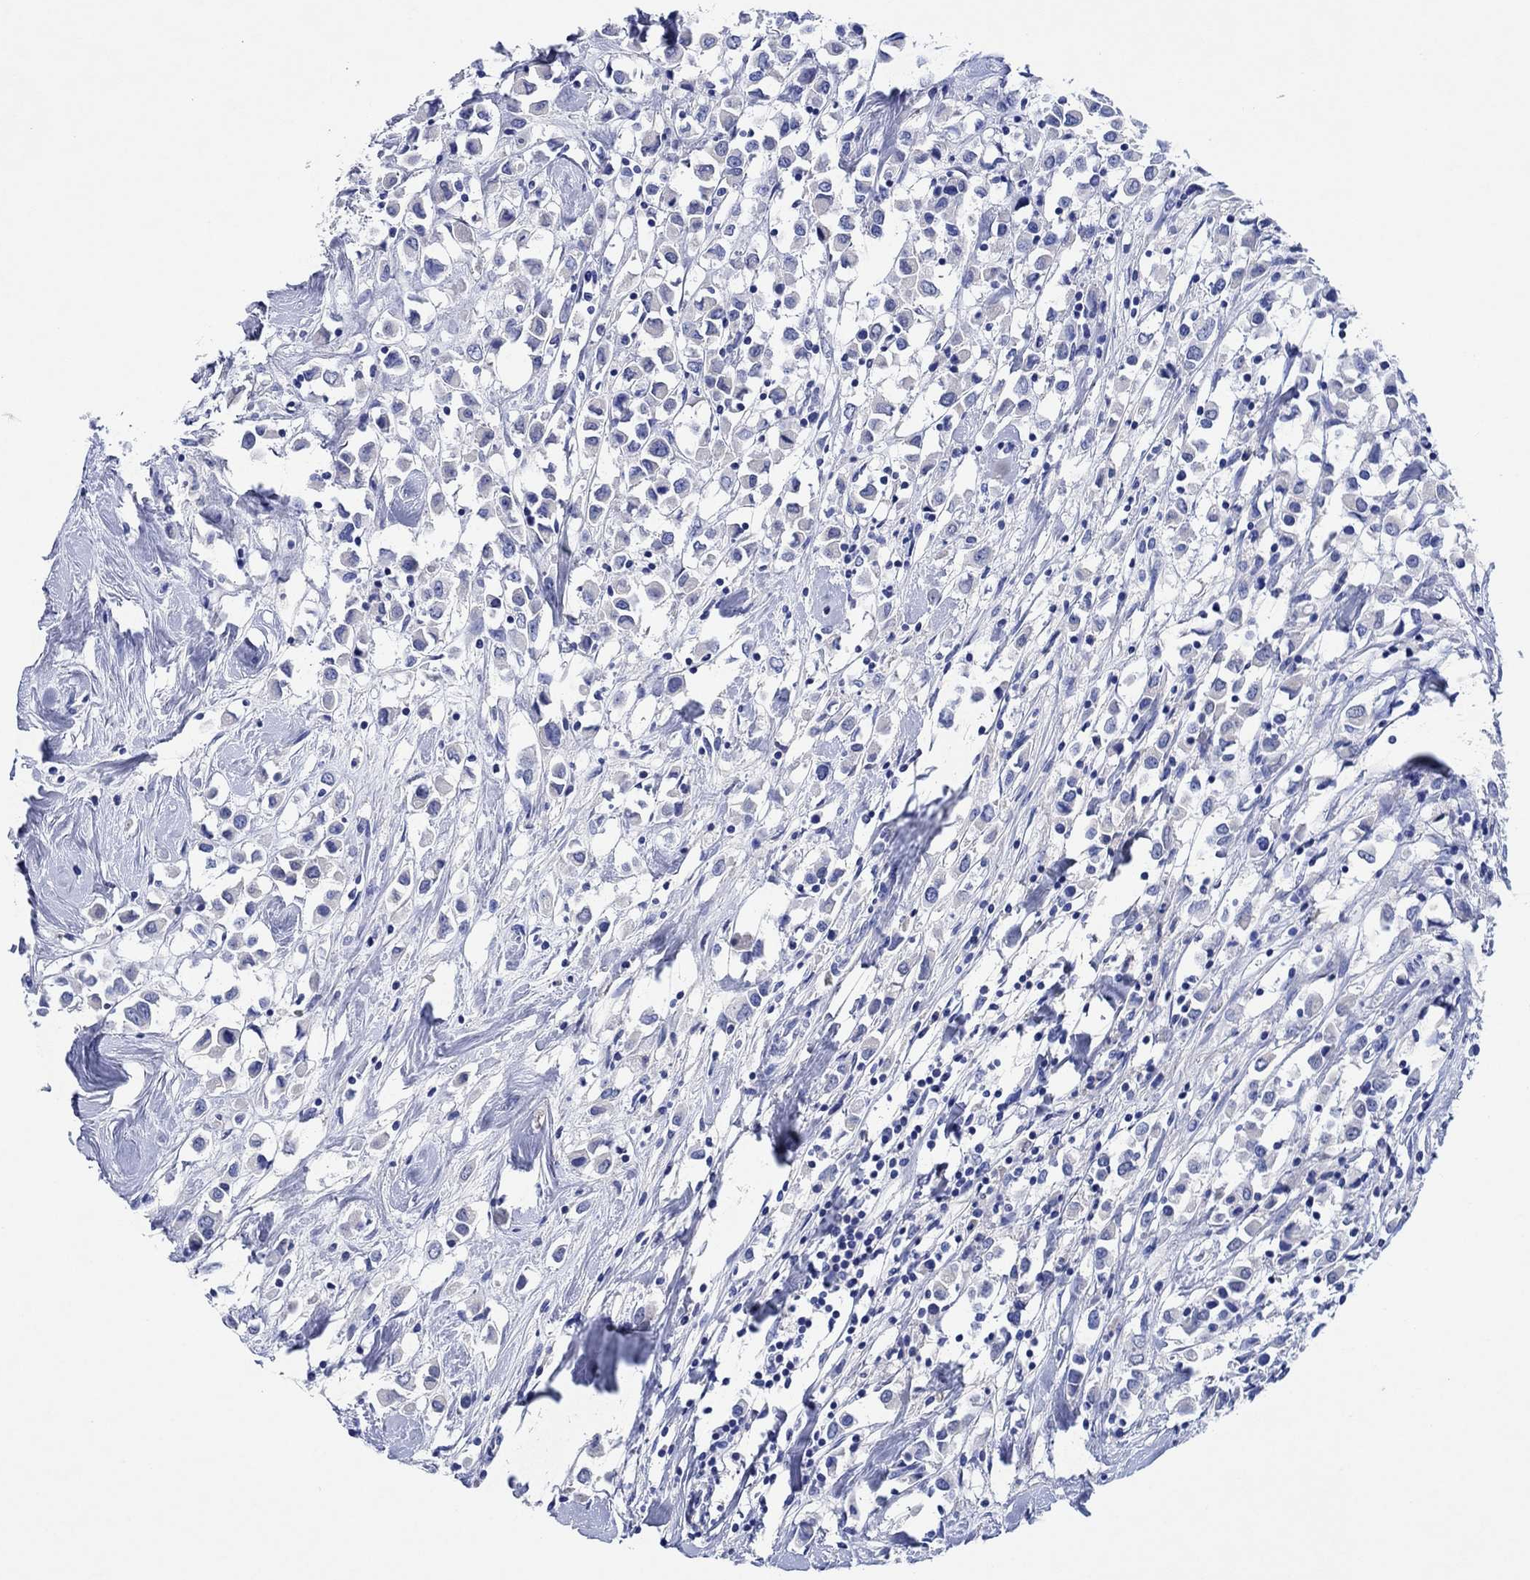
{"staining": {"intensity": "negative", "quantity": "none", "location": "none"}, "tissue": "breast cancer", "cell_type": "Tumor cells", "image_type": "cancer", "snomed": [{"axis": "morphology", "description": "Duct carcinoma"}, {"axis": "topography", "description": "Breast"}], "caption": "Immunohistochemical staining of human breast cancer (intraductal carcinoma) displays no significant staining in tumor cells. (Immunohistochemistry, brightfield microscopy, high magnification).", "gene": "CPNE6", "patient": {"sex": "female", "age": 61}}